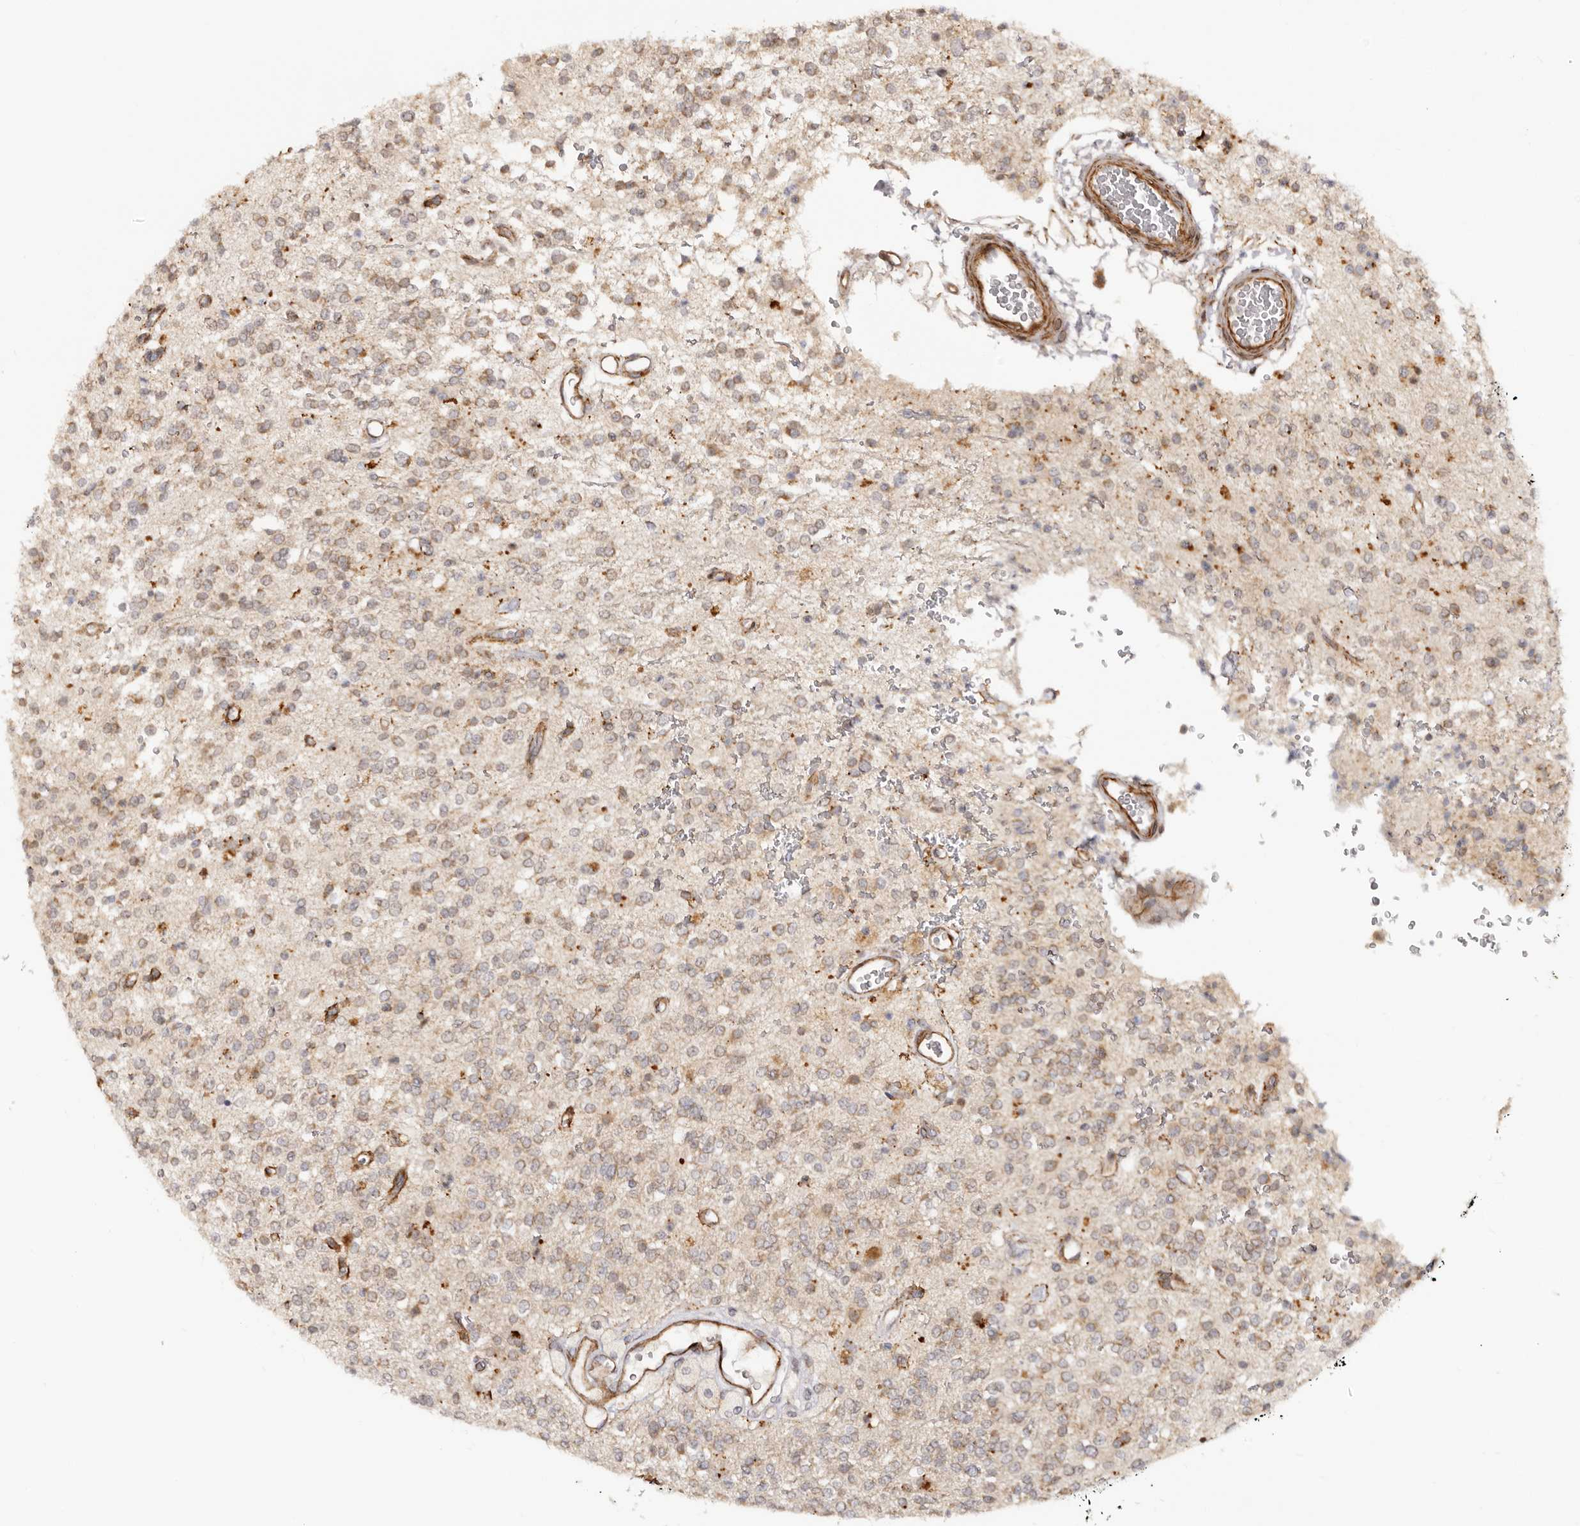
{"staining": {"intensity": "moderate", "quantity": ">75%", "location": "cytoplasmic/membranous"}, "tissue": "glioma", "cell_type": "Tumor cells", "image_type": "cancer", "snomed": [{"axis": "morphology", "description": "Glioma, malignant, High grade"}, {"axis": "topography", "description": "Brain"}], "caption": "Protein staining of malignant glioma (high-grade) tissue shows moderate cytoplasmic/membranous expression in approximately >75% of tumor cells. (Brightfield microscopy of DAB IHC at high magnification).", "gene": "MICAL2", "patient": {"sex": "male", "age": 34}}